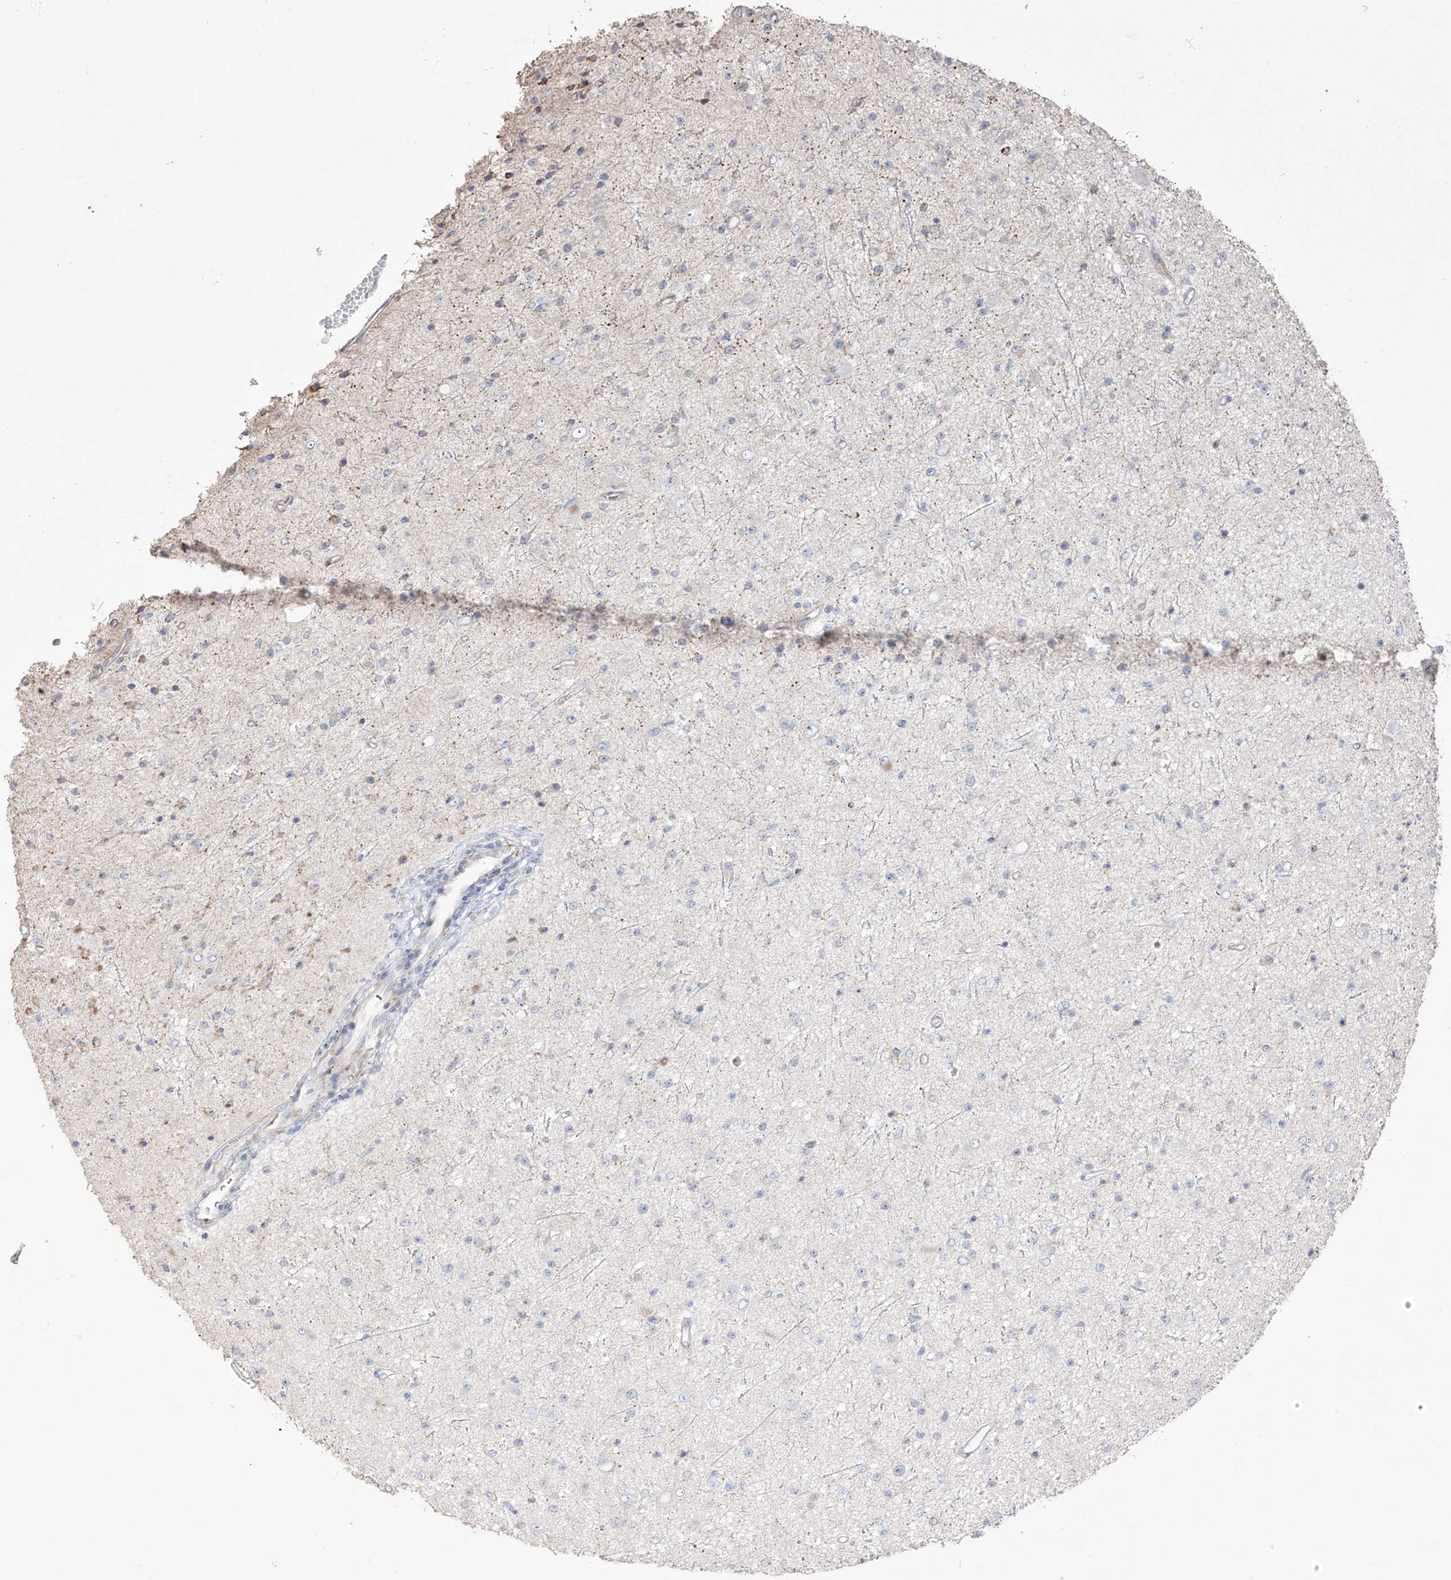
{"staining": {"intensity": "negative", "quantity": "none", "location": "none"}, "tissue": "glioma", "cell_type": "Tumor cells", "image_type": "cancer", "snomed": [{"axis": "morphology", "description": "Glioma, malignant, Low grade"}, {"axis": "topography", "description": "Cerebral cortex"}], "caption": "Immunohistochemistry (IHC) histopathology image of malignant glioma (low-grade) stained for a protein (brown), which demonstrates no staining in tumor cells. (Stains: DAB immunohistochemistry (IHC) with hematoxylin counter stain, Microscopy: brightfield microscopy at high magnification).", "gene": "DCDC2", "patient": {"sex": "female", "age": 39}}